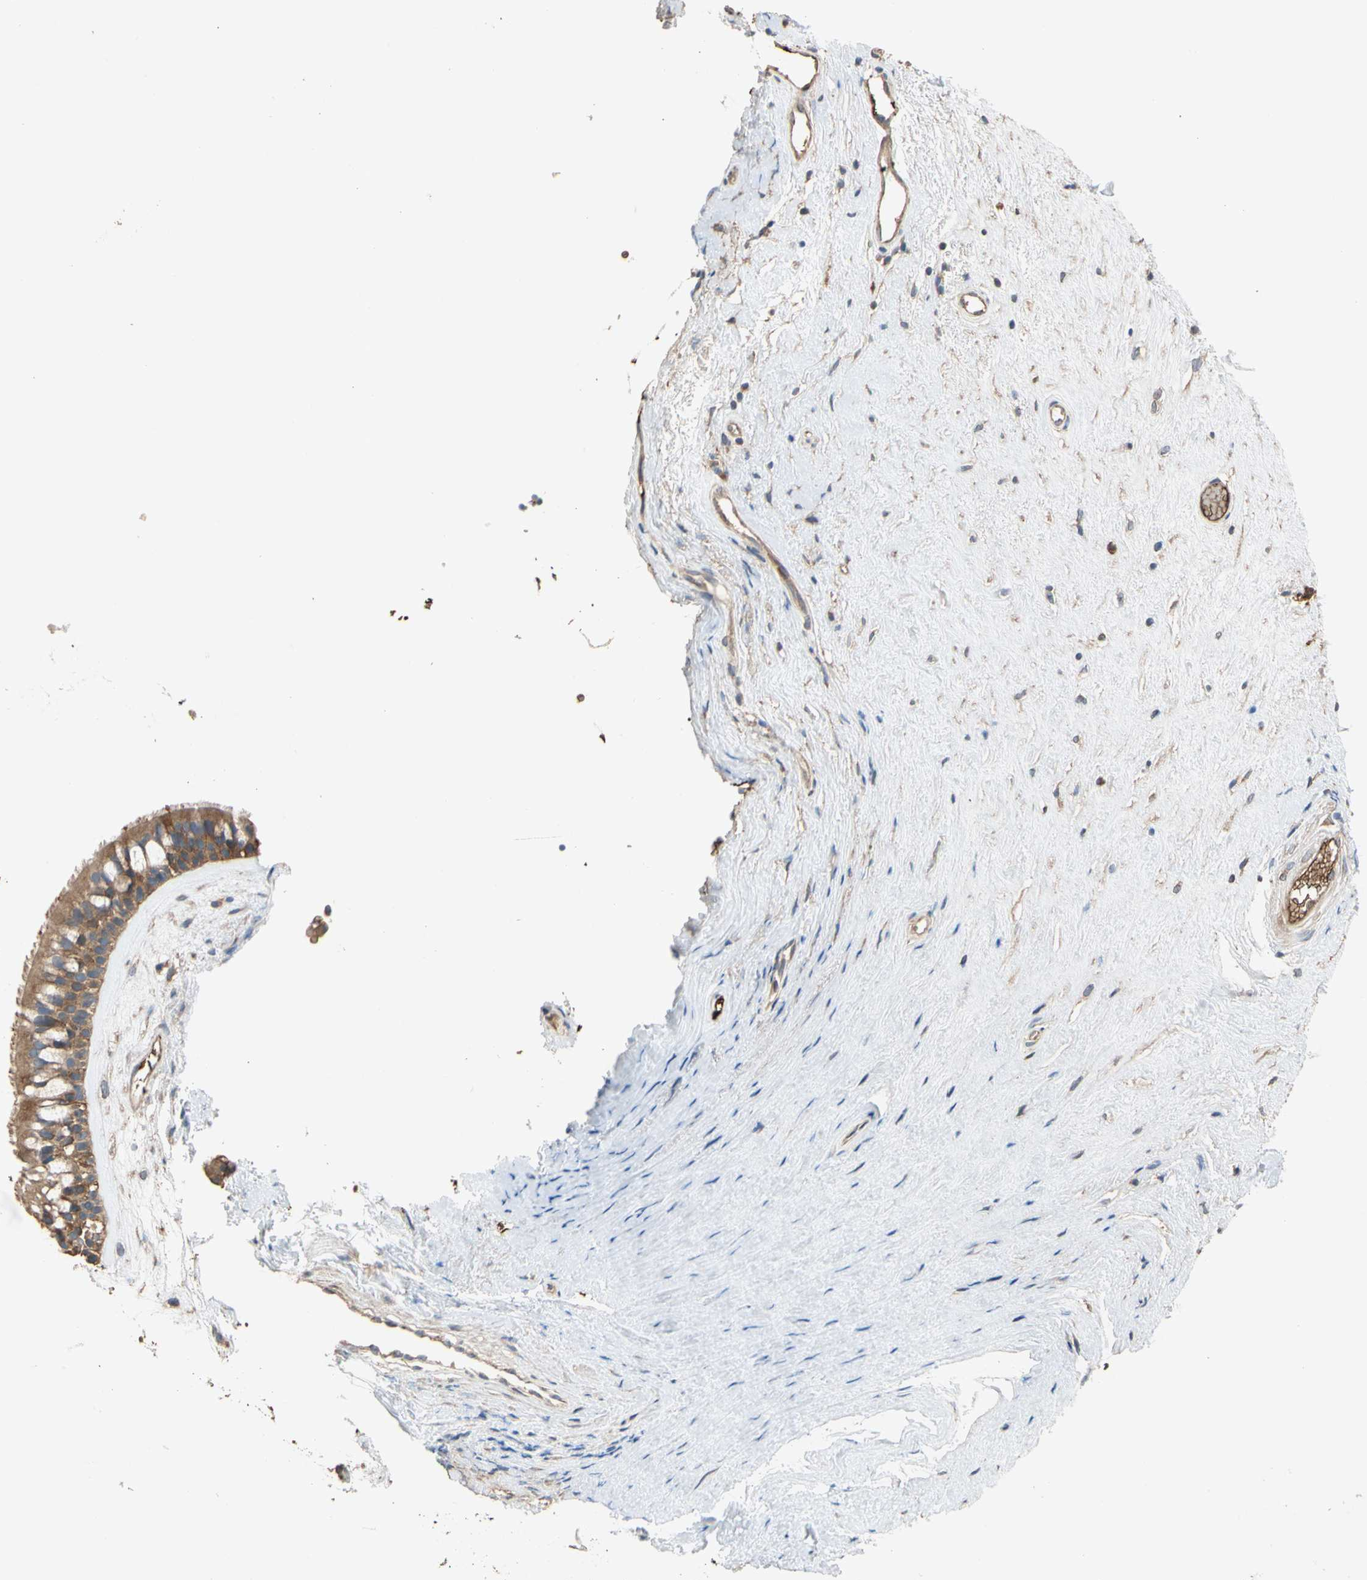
{"staining": {"intensity": "strong", "quantity": ">75%", "location": "cytoplasmic/membranous"}, "tissue": "nasopharynx", "cell_type": "Respiratory epithelial cells", "image_type": "normal", "snomed": [{"axis": "morphology", "description": "Normal tissue, NOS"}, {"axis": "morphology", "description": "Inflammation, NOS"}, {"axis": "topography", "description": "Nasopharynx"}], "caption": "An IHC micrograph of normal tissue is shown. Protein staining in brown labels strong cytoplasmic/membranous positivity in nasopharynx within respiratory epithelial cells.", "gene": "RIOK2", "patient": {"sex": "male", "age": 48}}